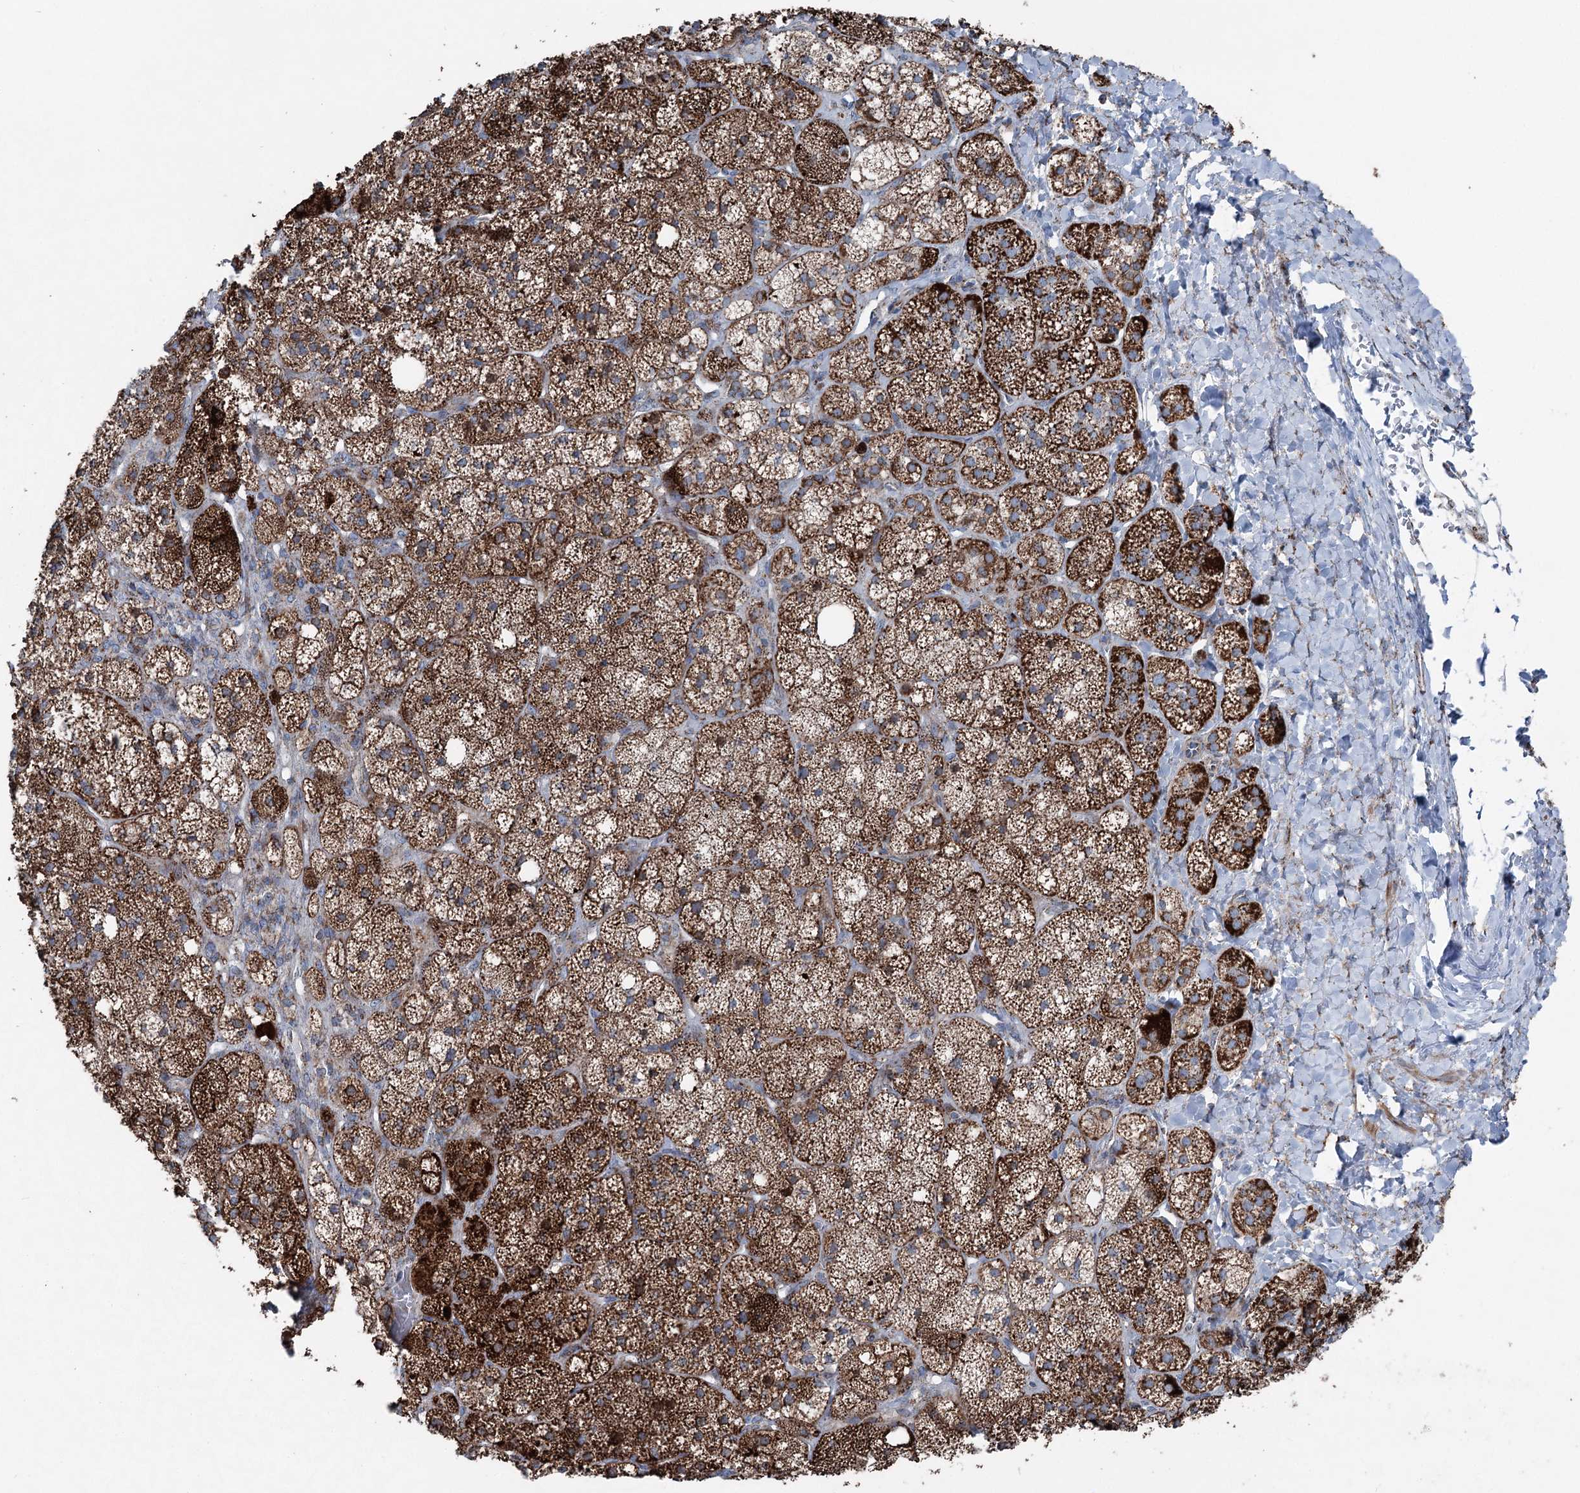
{"staining": {"intensity": "strong", "quantity": ">75%", "location": "cytoplasmic/membranous"}, "tissue": "adrenal gland", "cell_type": "Glandular cells", "image_type": "normal", "snomed": [{"axis": "morphology", "description": "Normal tissue, NOS"}, {"axis": "topography", "description": "Adrenal gland"}], "caption": "An immunohistochemistry image of benign tissue is shown. Protein staining in brown highlights strong cytoplasmic/membranous positivity in adrenal gland within glandular cells. Using DAB (3,3'-diaminobenzidine) (brown) and hematoxylin (blue) stains, captured at high magnification using brightfield microscopy.", "gene": "UCN3", "patient": {"sex": "male", "age": 61}}